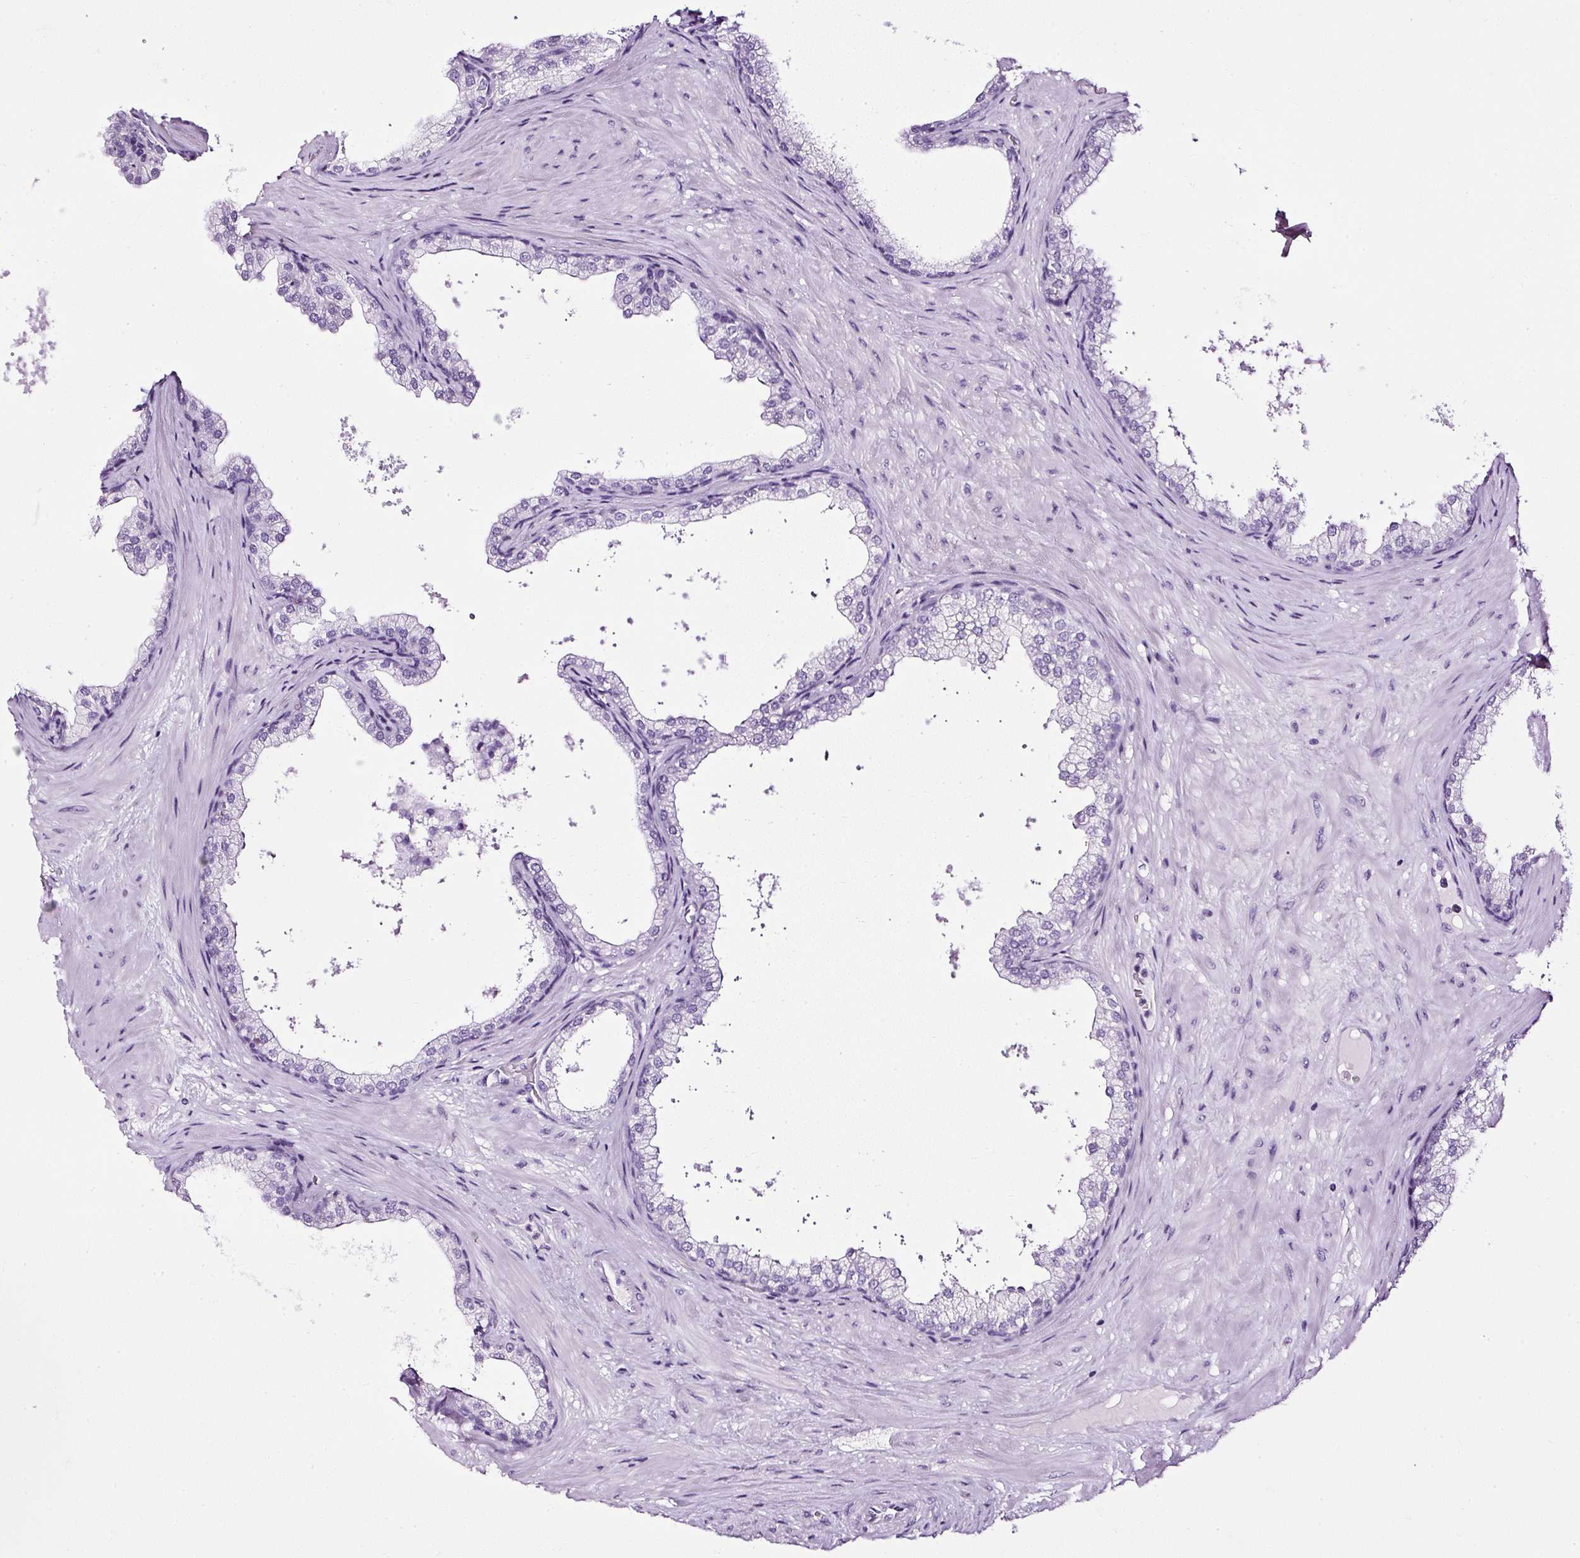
{"staining": {"intensity": "negative", "quantity": "none", "location": "none"}, "tissue": "prostate", "cell_type": "Glandular cells", "image_type": "normal", "snomed": [{"axis": "morphology", "description": "Normal tissue, NOS"}, {"axis": "topography", "description": "Prostate"}], "caption": "IHC of normal prostate shows no expression in glandular cells.", "gene": "ATP2A1", "patient": {"sex": "male", "age": 37}}